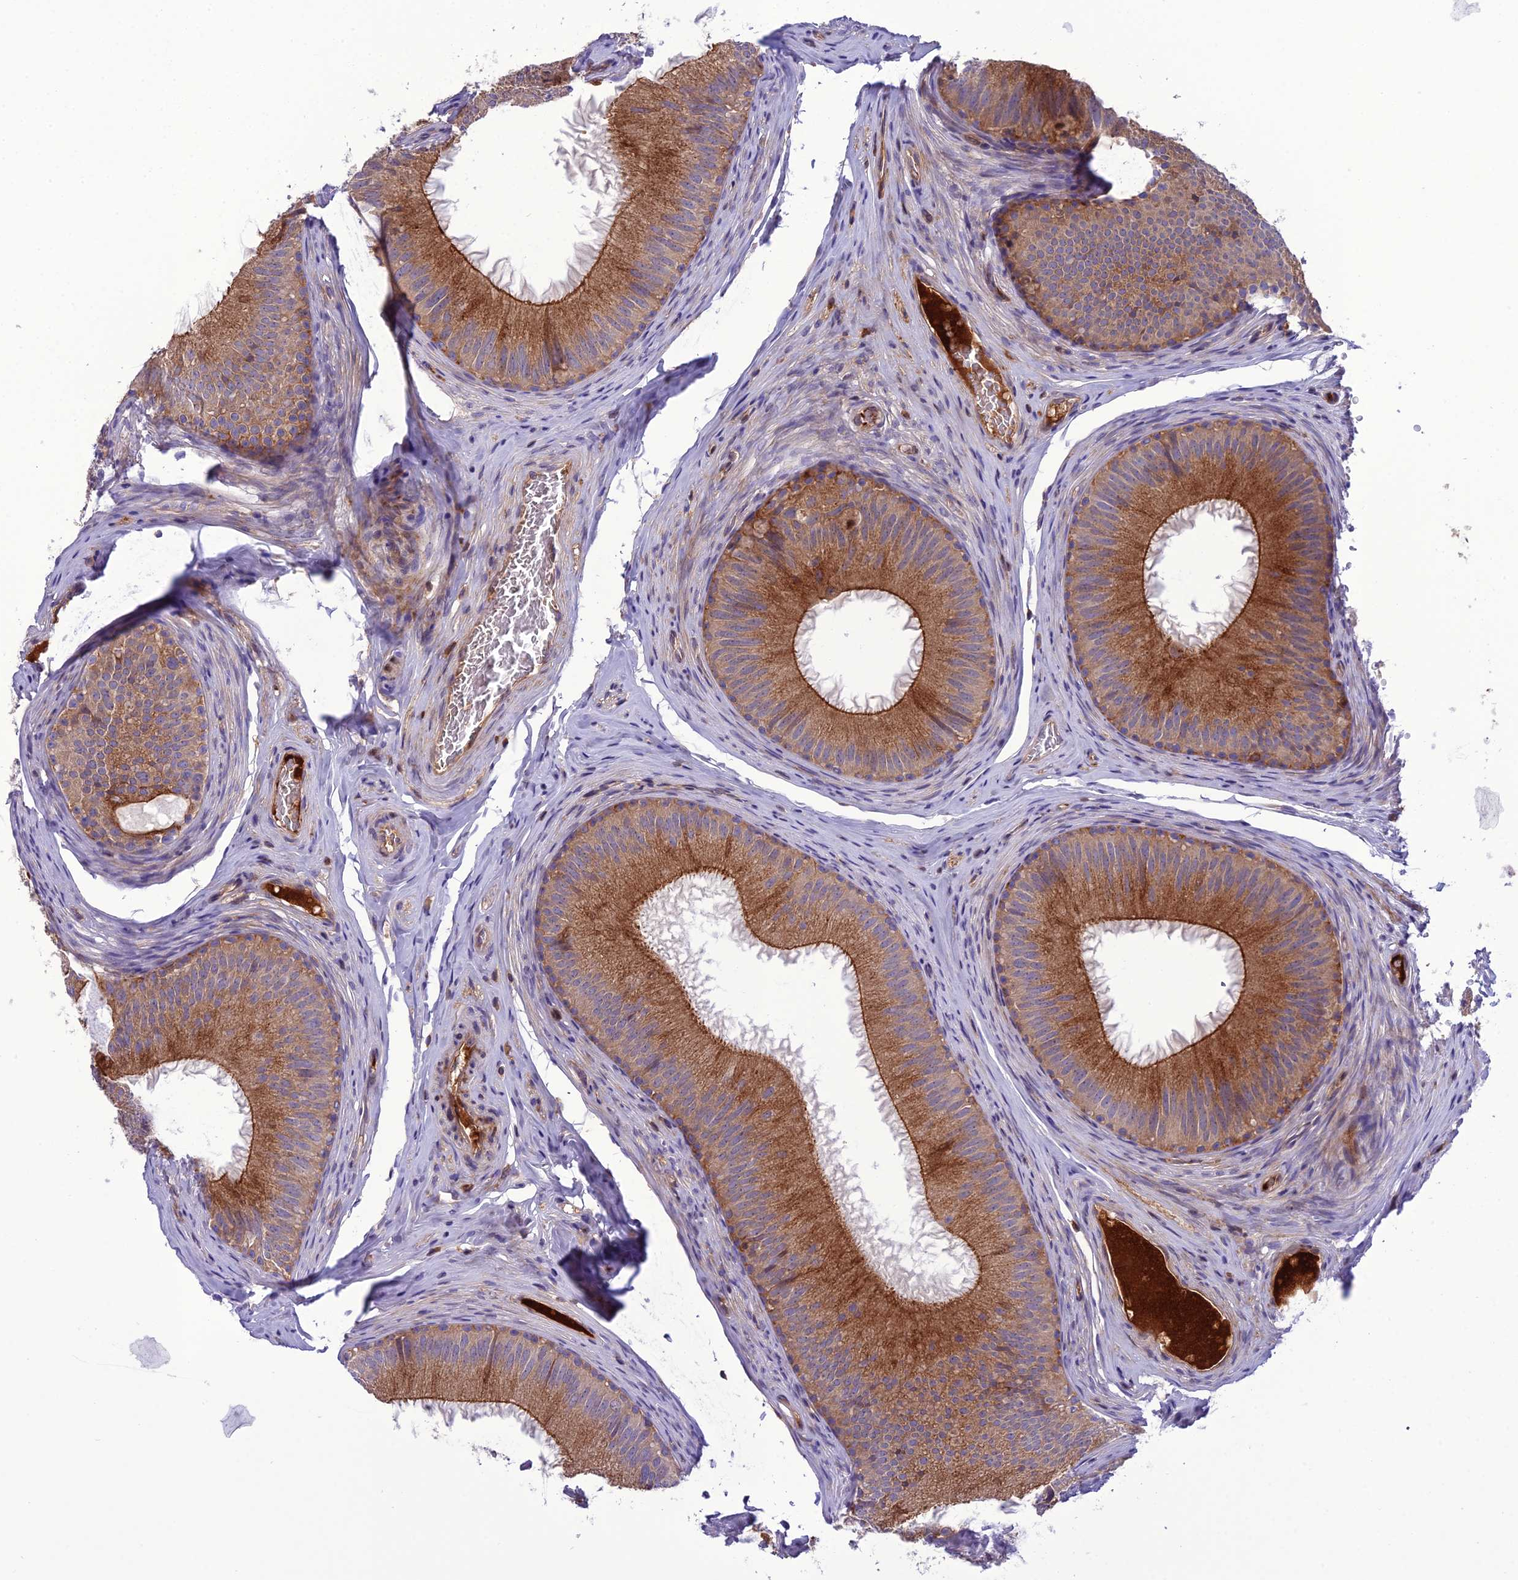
{"staining": {"intensity": "strong", "quantity": ">75%", "location": "cytoplasmic/membranous"}, "tissue": "epididymis", "cell_type": "Glandular cells", "image_type": "normal", "snomed": [{"axis": "morphology", "description": "Normal tissue, NOS"}, {"axis": "topography", "description": "Epididymis"}], "caption": "Protein expression analysis of normal human epididymis reveals strong cytoplasmic/membranous positivity in about >75% of glandular cells. Ihc stains the protein in brown and the nuclei are stained blue.", "gene": "GDF6", "patient": {"sex": "male", "age": 34}}